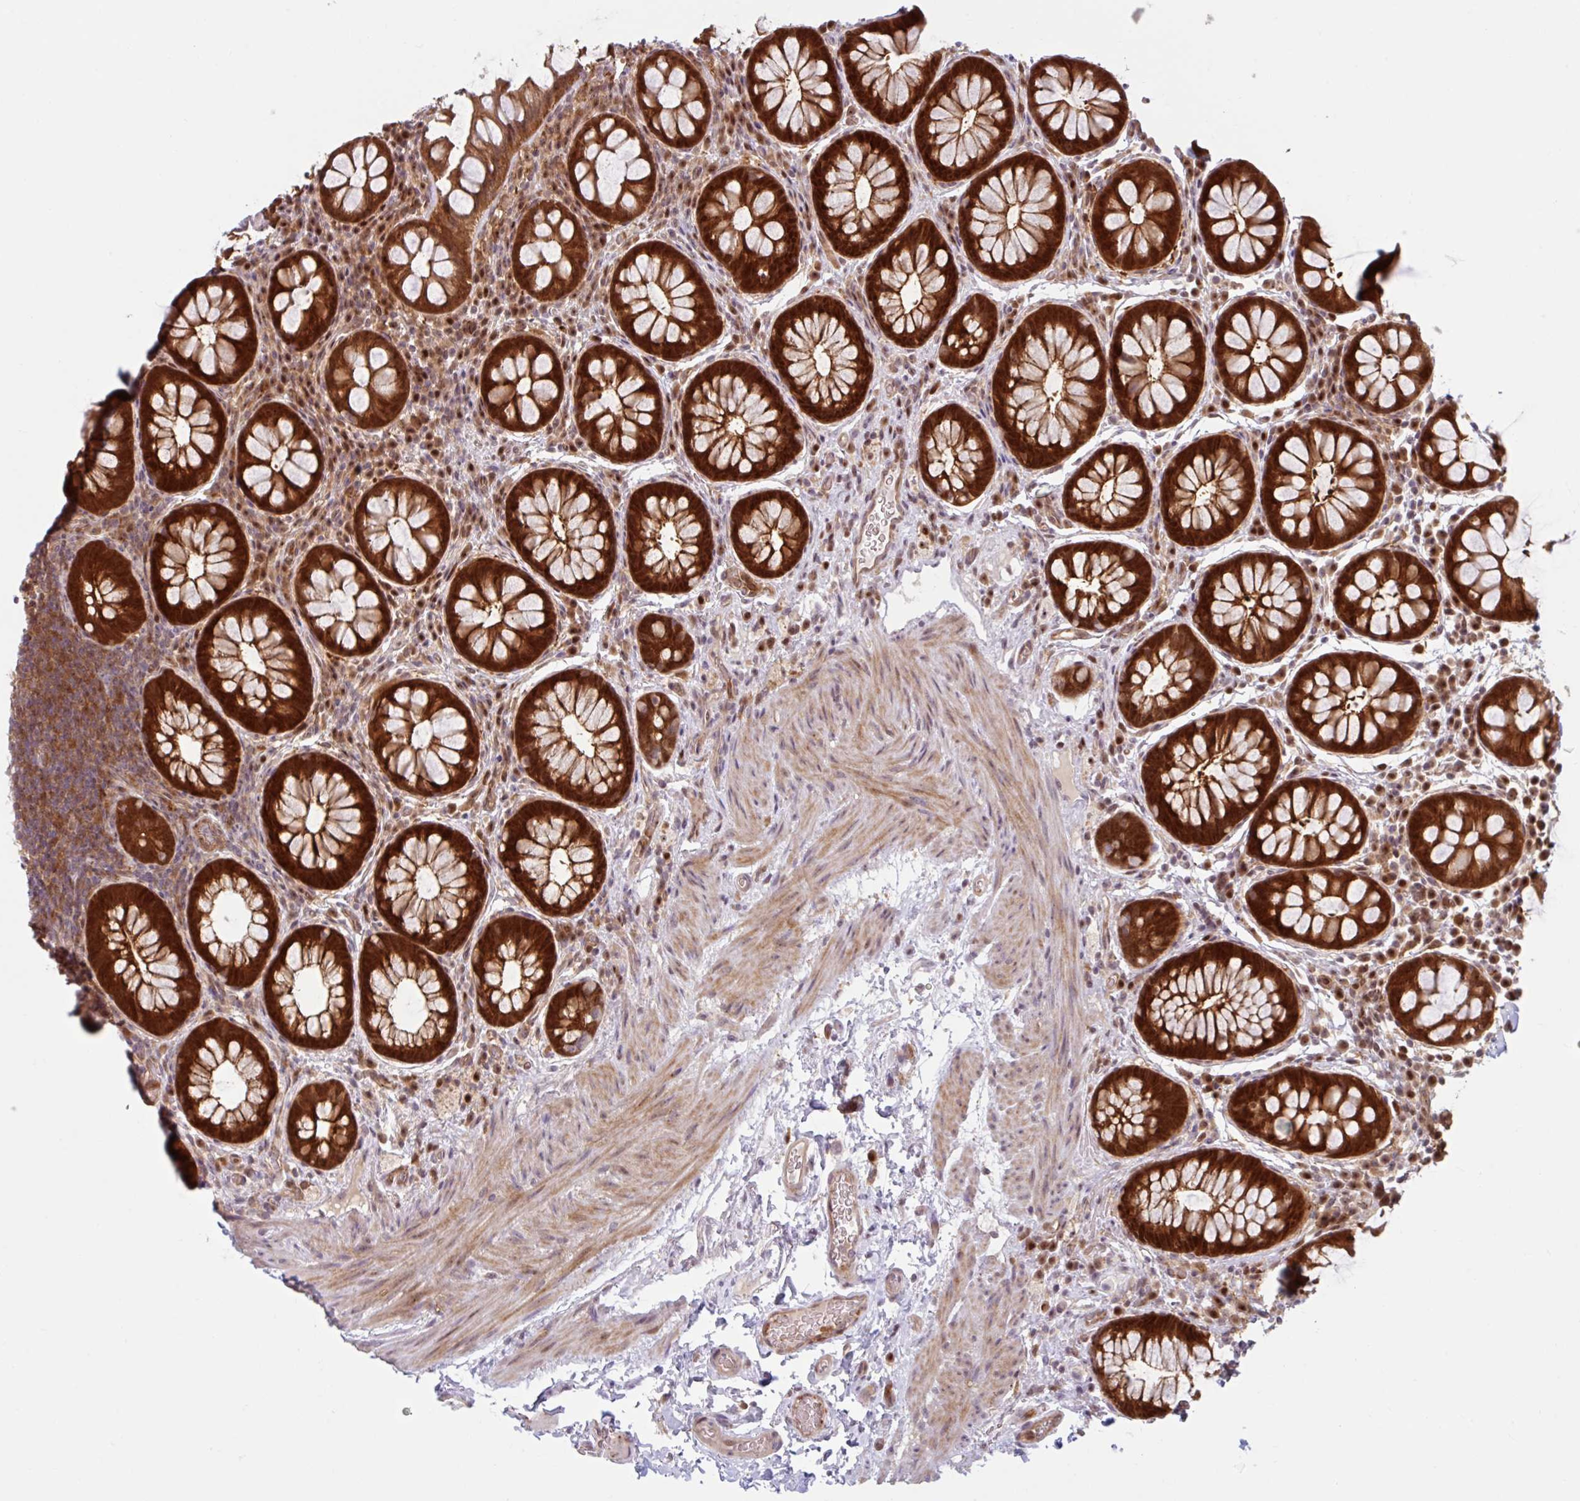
{"staining": {"intensity": "strong", "quantity": ">75%", "location": "cytoplasmic/membranous,nuclear"}, "tissue": "rectum", "cell_type": "Glandular cells", "image_type": "normal", "snomed": [{"axis": "morphology", "description": "Normal tissue, NOS"}, {"axis": "topography", "description": "Rectum"}], "caption": "DAB immunohistochemical staining of normal human rectum shows strong cytoplasmic/membranous,nuclear protein staining in approximately >75% of glandular cells.", "gene": "HMBS", "patient": {"sex": "female", "age": 69}}